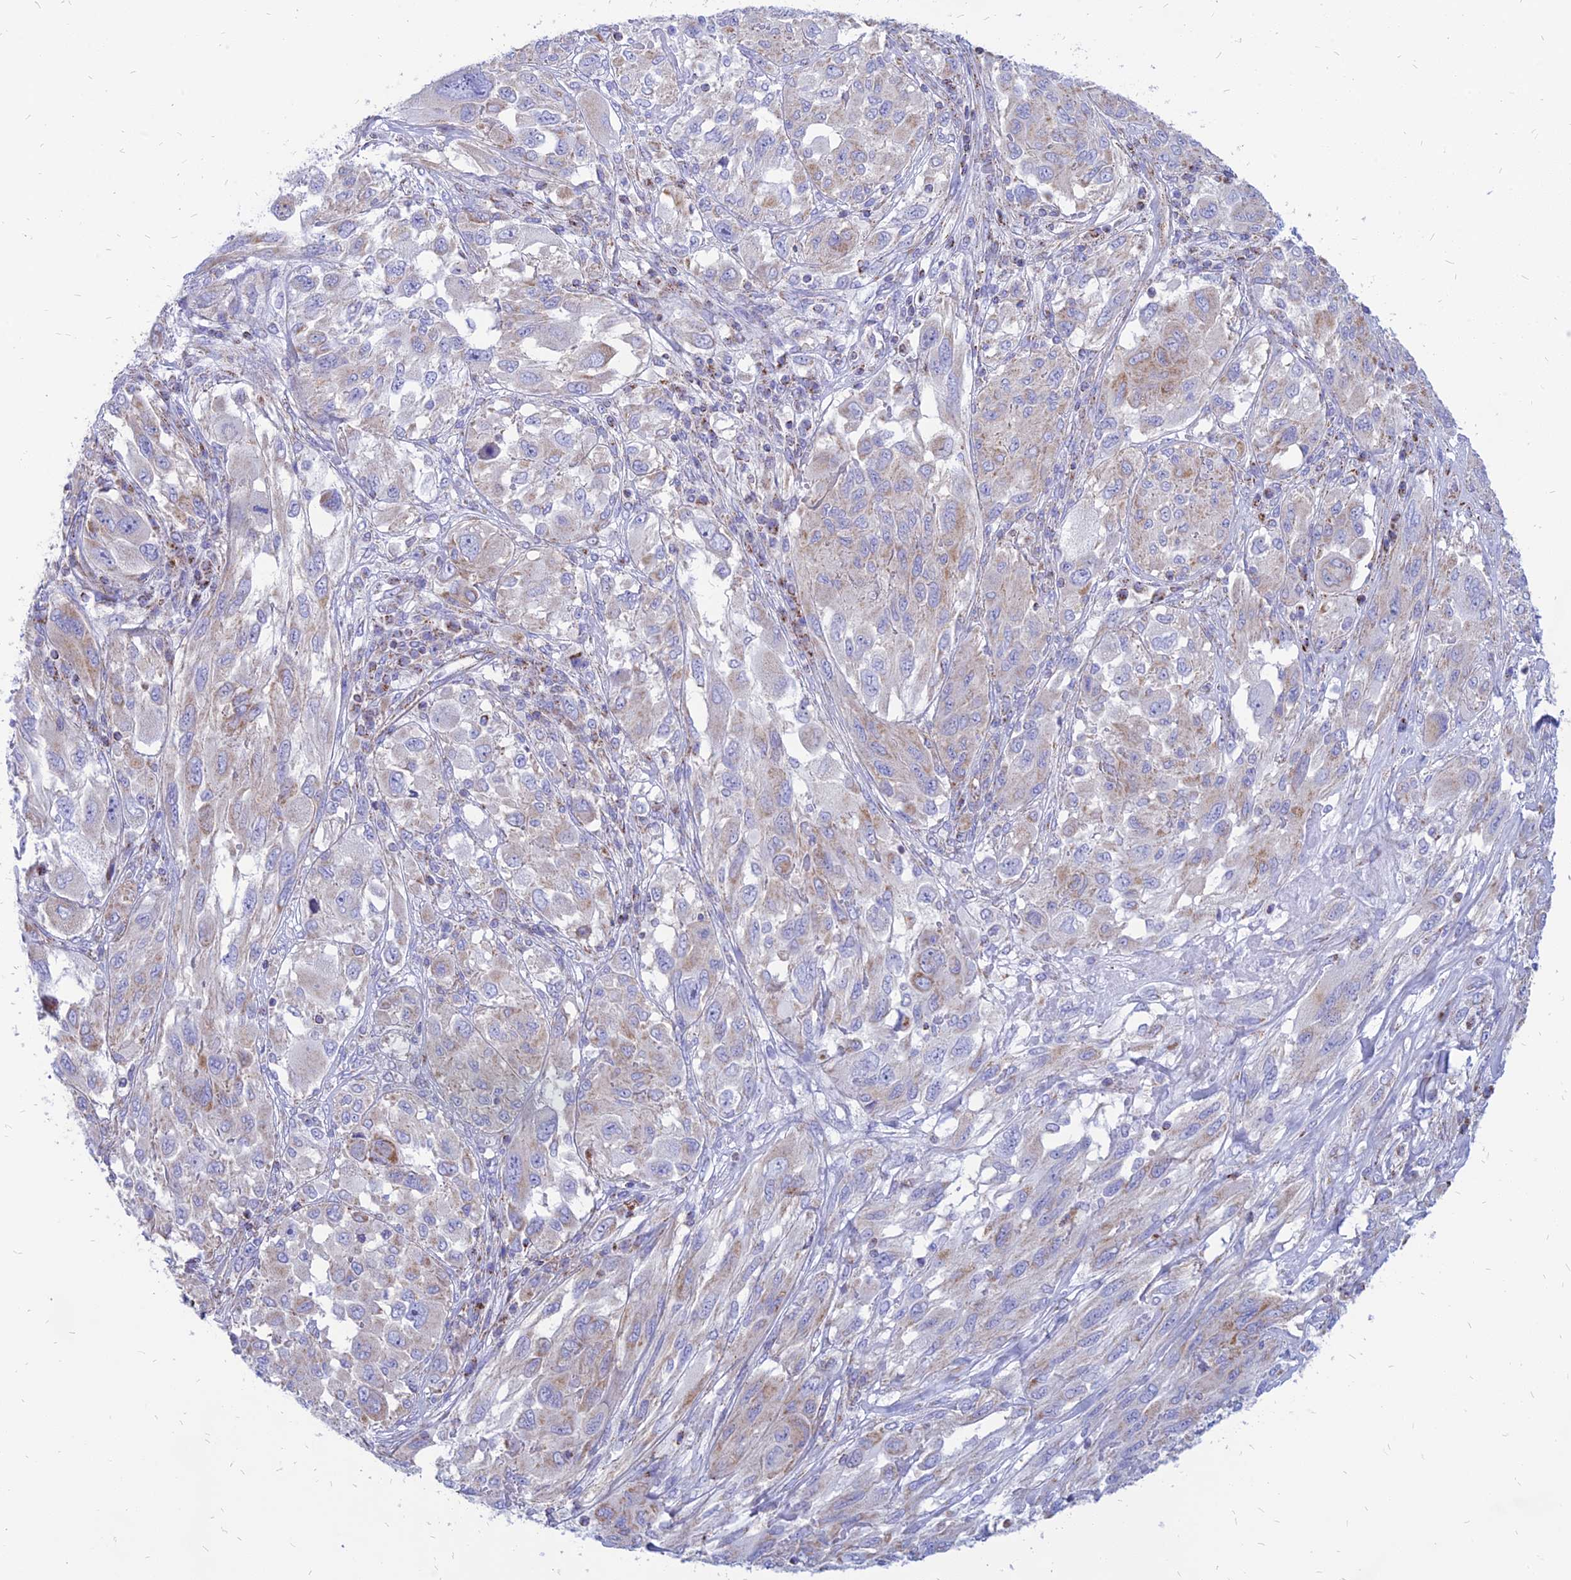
{"staining": {"intensity": "weak", "quantity": "<25%", "location": "cytoplasmic/membranous"}, "tissue": "melanoma", "cell_type": "Tumor cells", "image_type": "cancer", "snomed": [{"axis": "morphology", "description": "Malignant melanoma, NOS"}, {"axis": "topography", "description": "Skin"}], "caption": "A photomicrograph of malignant melanoma stained for a protein displays no brown staining in tumor cells.", "gene": "PACC1", "patient": {"sex": "female", "age": 91}}